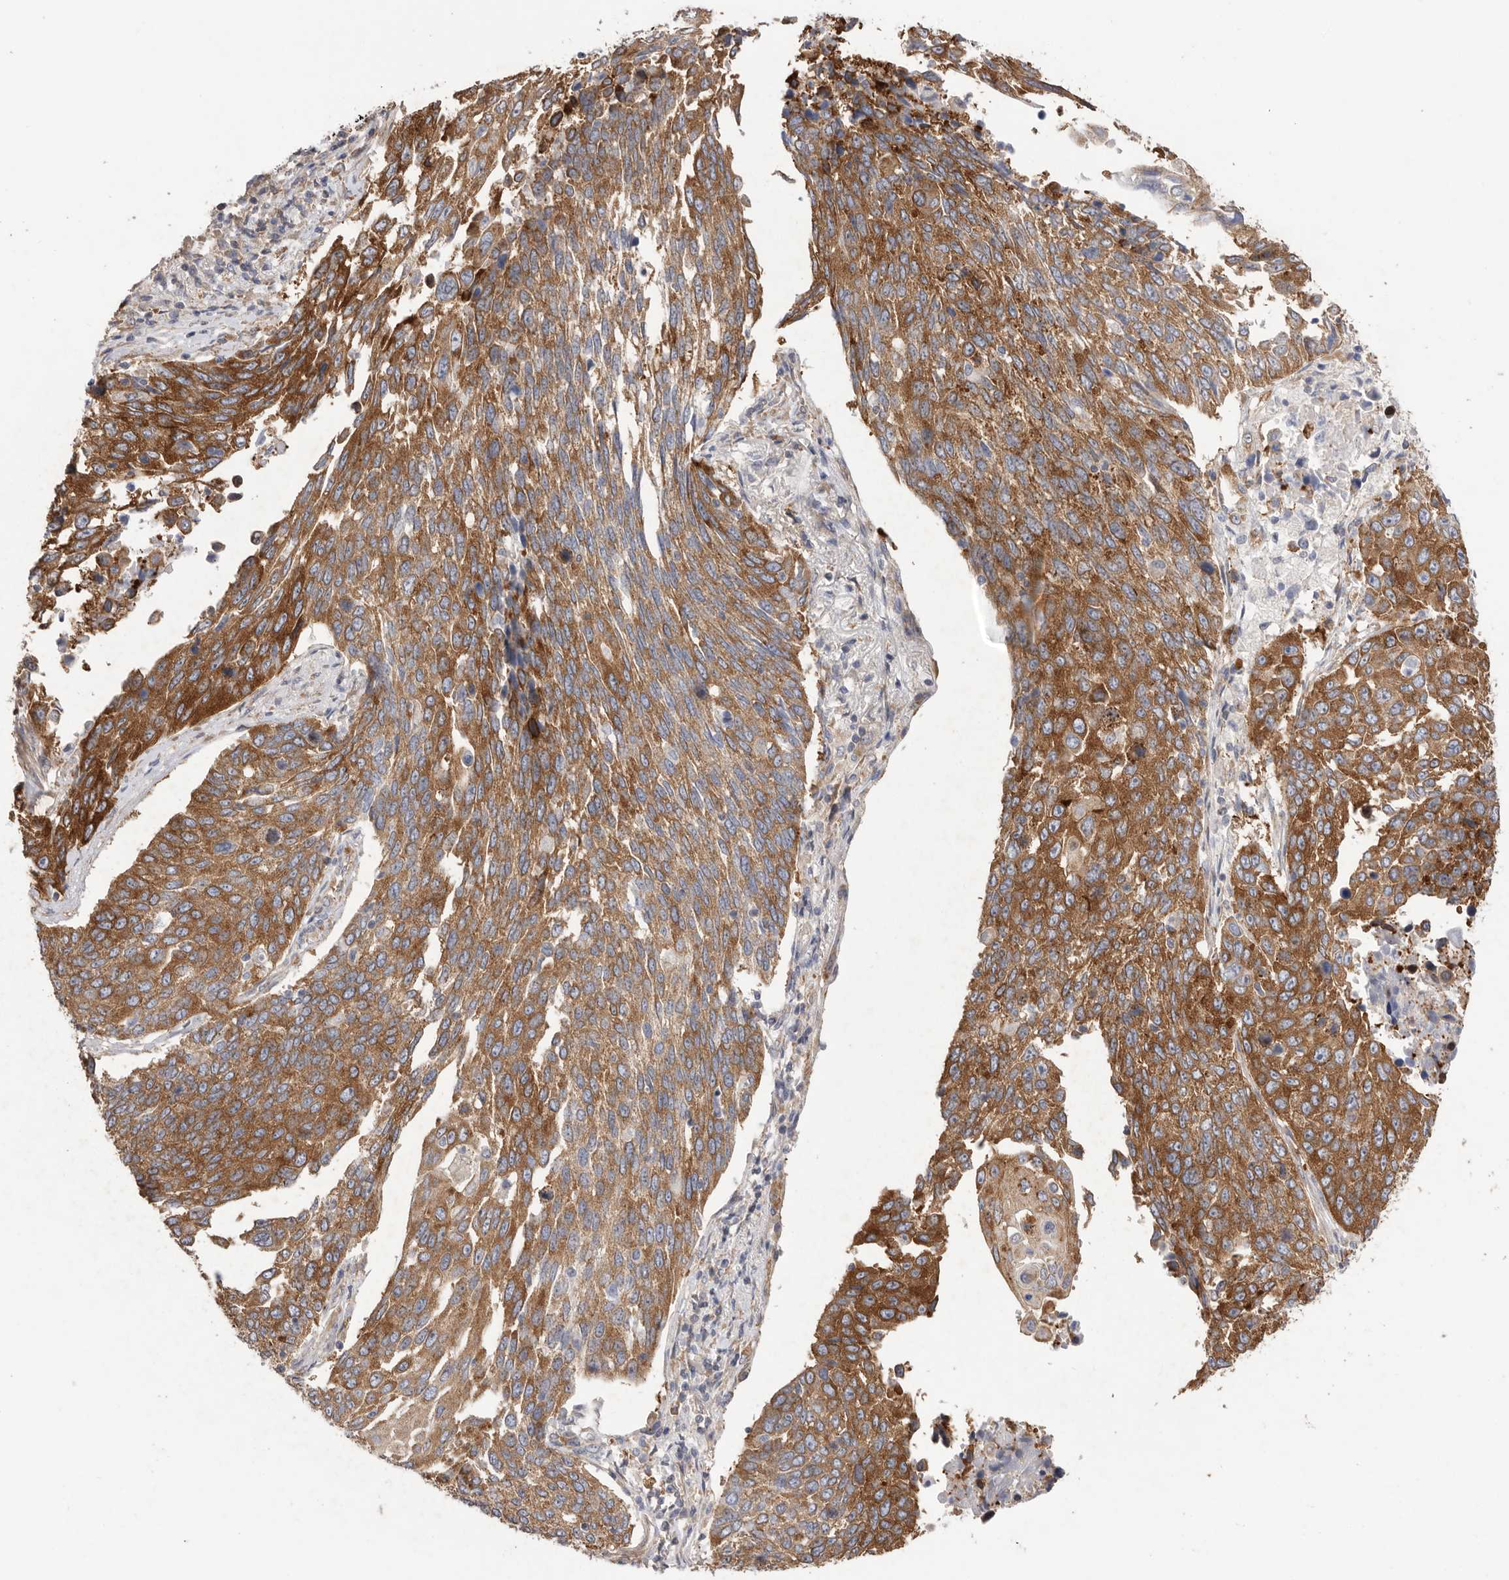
{"staining": {"intensity": "strong", "quantity": ">75%", "location": "cytoplasmic/membranous"}, "tissue": "lung cancer", "cell_type": "Tumor cells", "image_type": "cancer", "snomed": [{"axis": "morphology", "description": "Squamous cell carcinoma, NOS"}, {"axis": "topography", "description": "Lung"}], "caption": "Immunohistochemical staining of lung cancer displays high levels of strong cytoplasmic/membranous positivity in approximately >75% of tumor cells.", "gene": "SERBP1", "patient": {"sex": "male", "age": 66}}